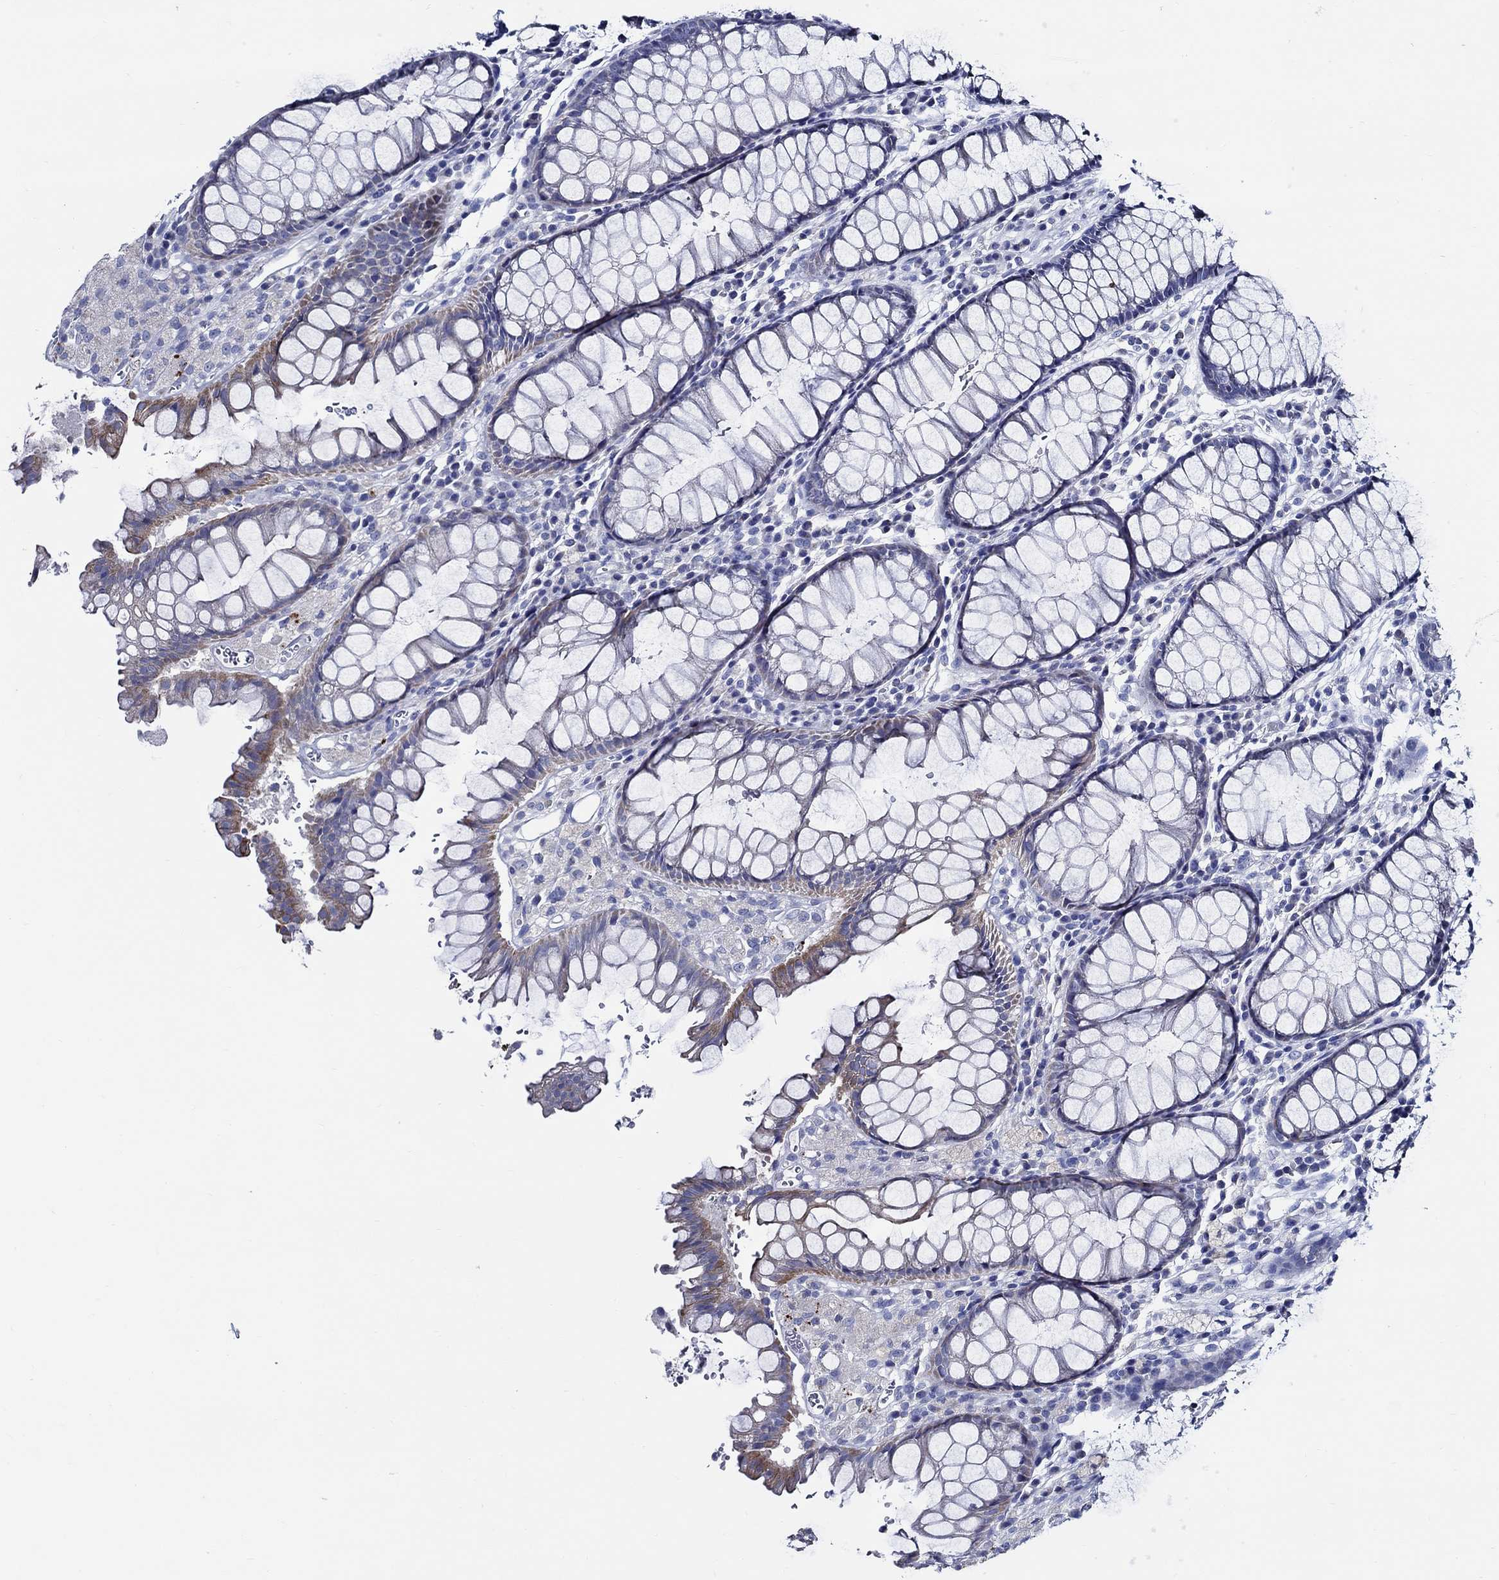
{"staining": {"intensity": "moderate", "quantity": "<25%", "location": "cytoplasmic/membranous"}, "tissue": "rectum", "cell_type": "Glandular cells", "image_type": "normal", "snomed": [{"axis": "morphology", "description": "Normal tissue, NOS"}, {"axis": "topography", "description": "Rectum"}], "caption": "Immunohistochemistry histopathology image of unremarkable rectum stained for a protein (brown), which reveals low levels of moderate cytoplasmic/membranous expression in approximately <25% of glandular cells.", "gene": "SKOR1", "patient": {"sex": "female", "age": 68}}